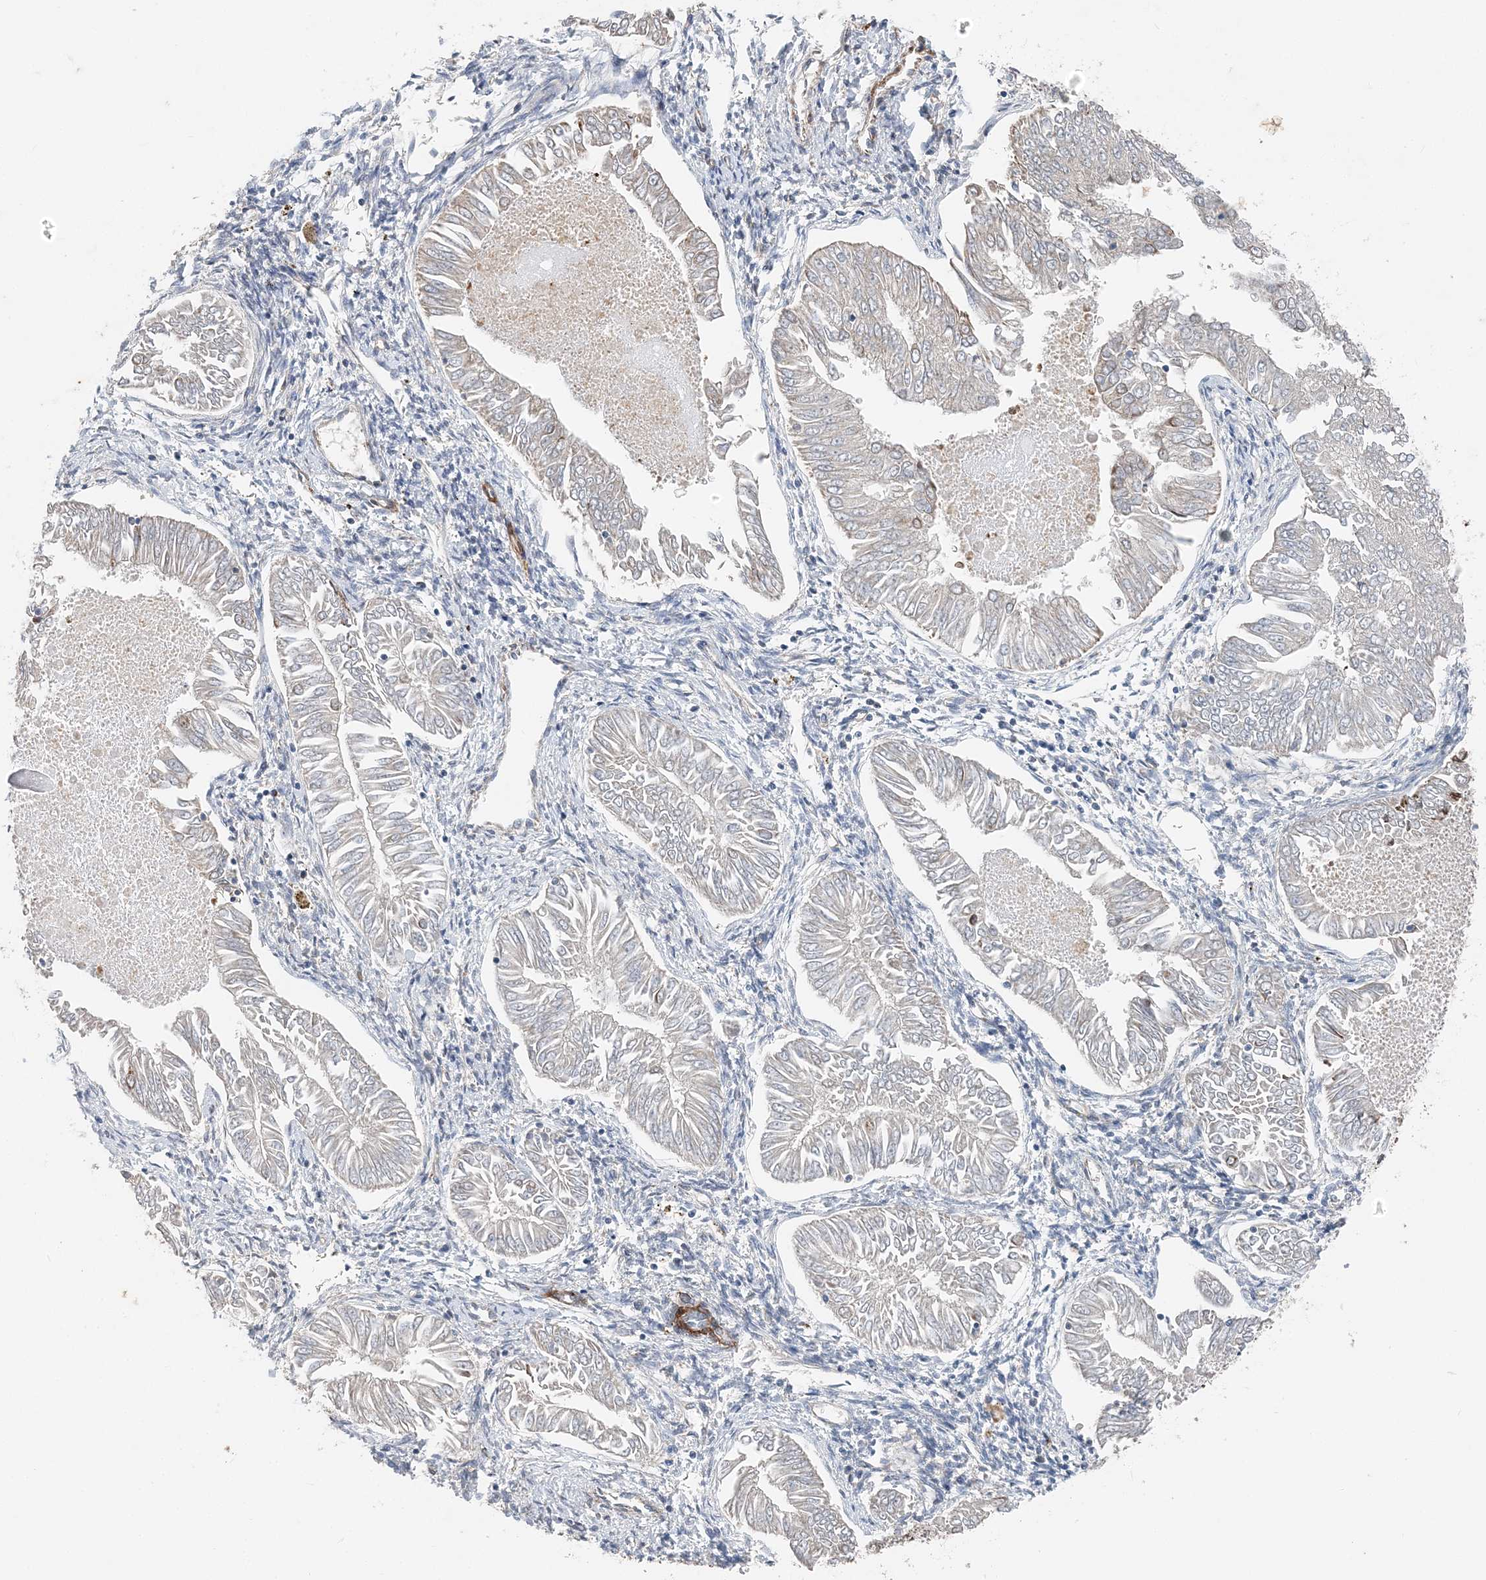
{"staining": {"intensity": "negative", "quantity": "none", "location": "none"}, "tissue": "endometrial cancer", "cell_type": "Tumor cells", "image_type": "cancer", "snomed": [{"axis": "morphology", "description": "Adenocarcinoma, NOS"}, {"axis": "topography", "description": "Endometrium"}], "caption": "Tumor cells show no significant staining in adenocarcinoma (endometrial).", "gene": "SPRY2", "patient": {"sex": "female", "age": 53}}